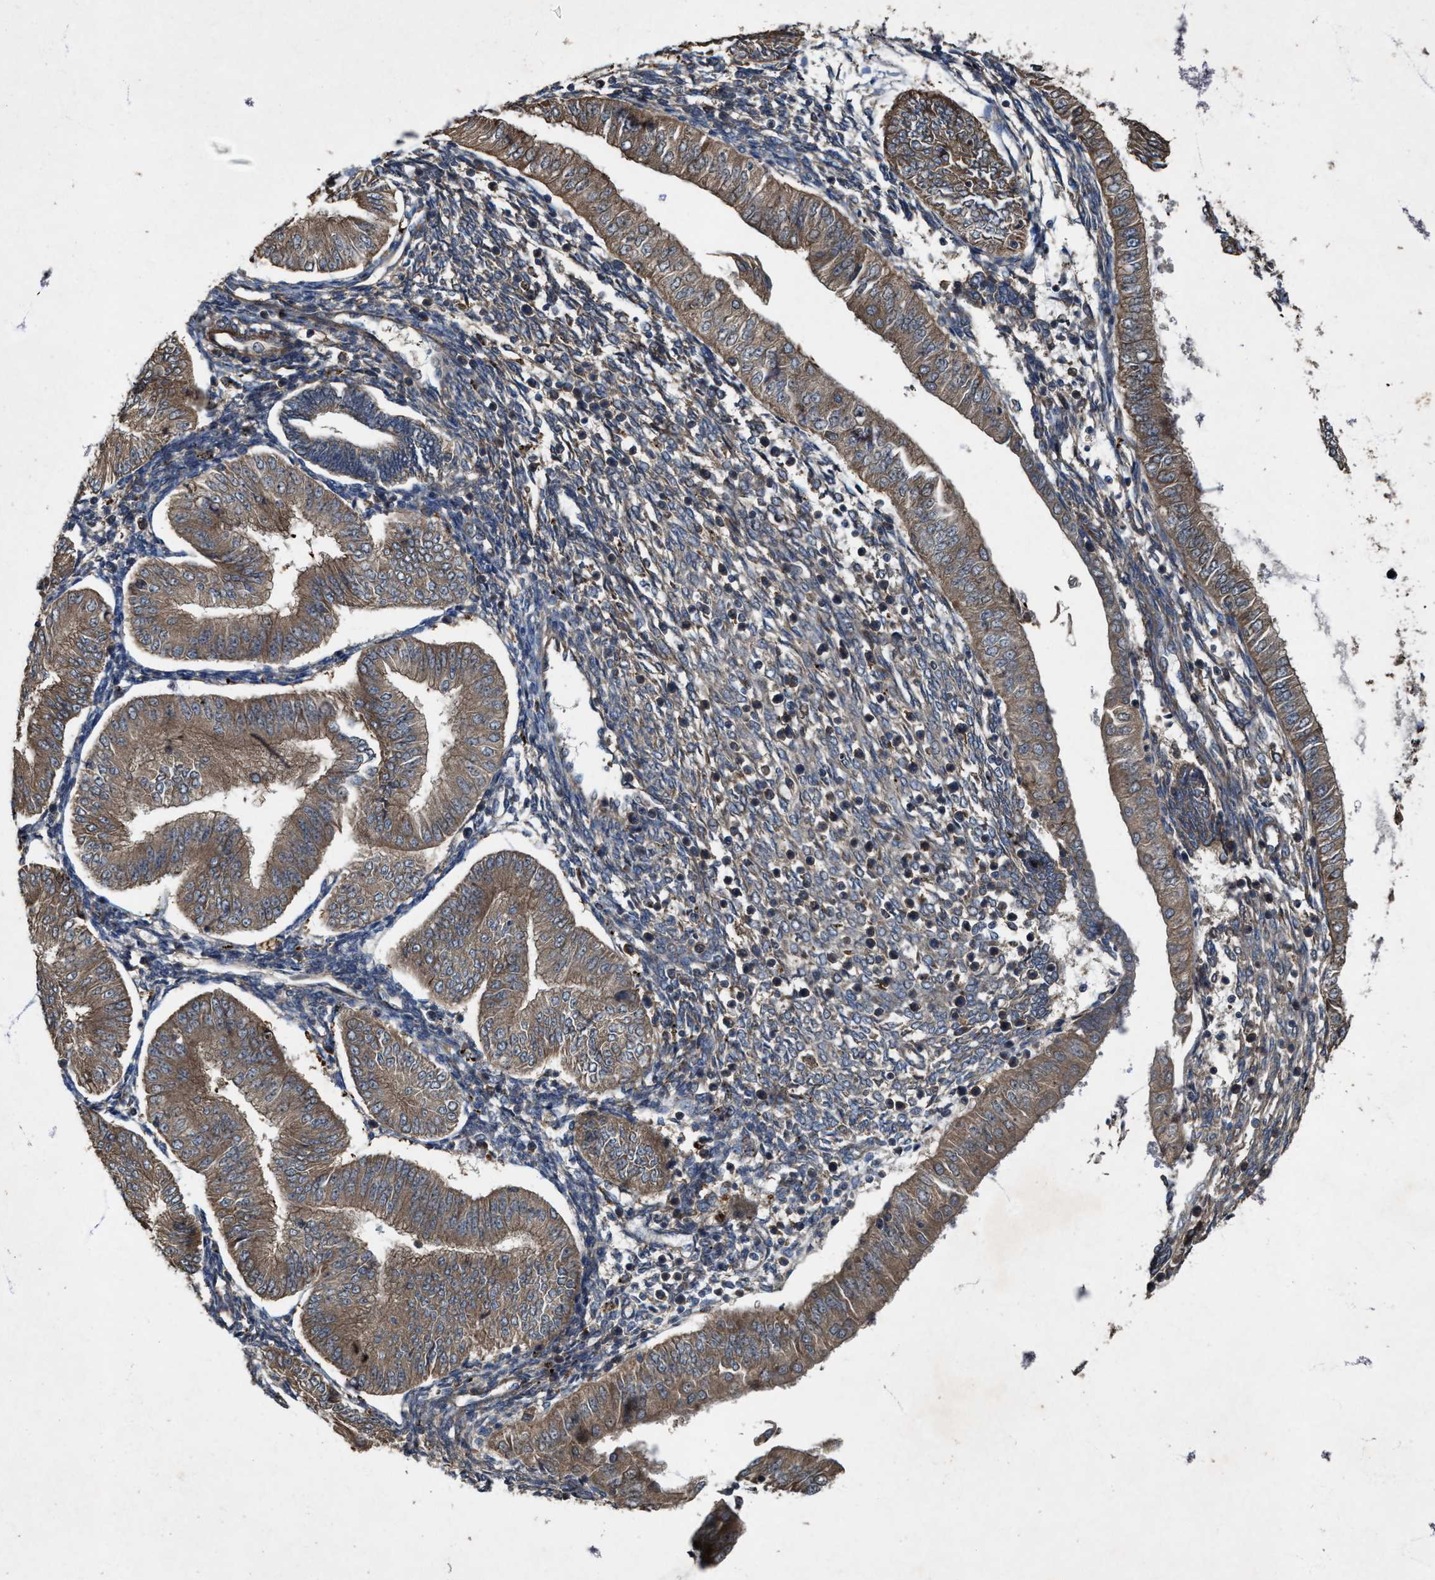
{"staining": {"intensity": "moderate", "quantity": ">75%", "location": "cytoplasmic/membranous"}, "tissue": "endometrial cancer", "cell_type": "Tumor cells", "image_type": "cancer", "snomed": [{"axis": "morphology", "description": "Normal tissue, NOS"}, {"axis": "morphology", "description": "Adenocarcinoma, NOS"}, {"axis": "topography", "description": "Endometrium"}], "caption": "A brown stain shows moderate cytoplasmic/membranous staining of a protein in human endometrial cancer (adenocarcinoma) tumor cells.", "gene": "PDP2", "patient": {"sex": "female", "age": 53}}